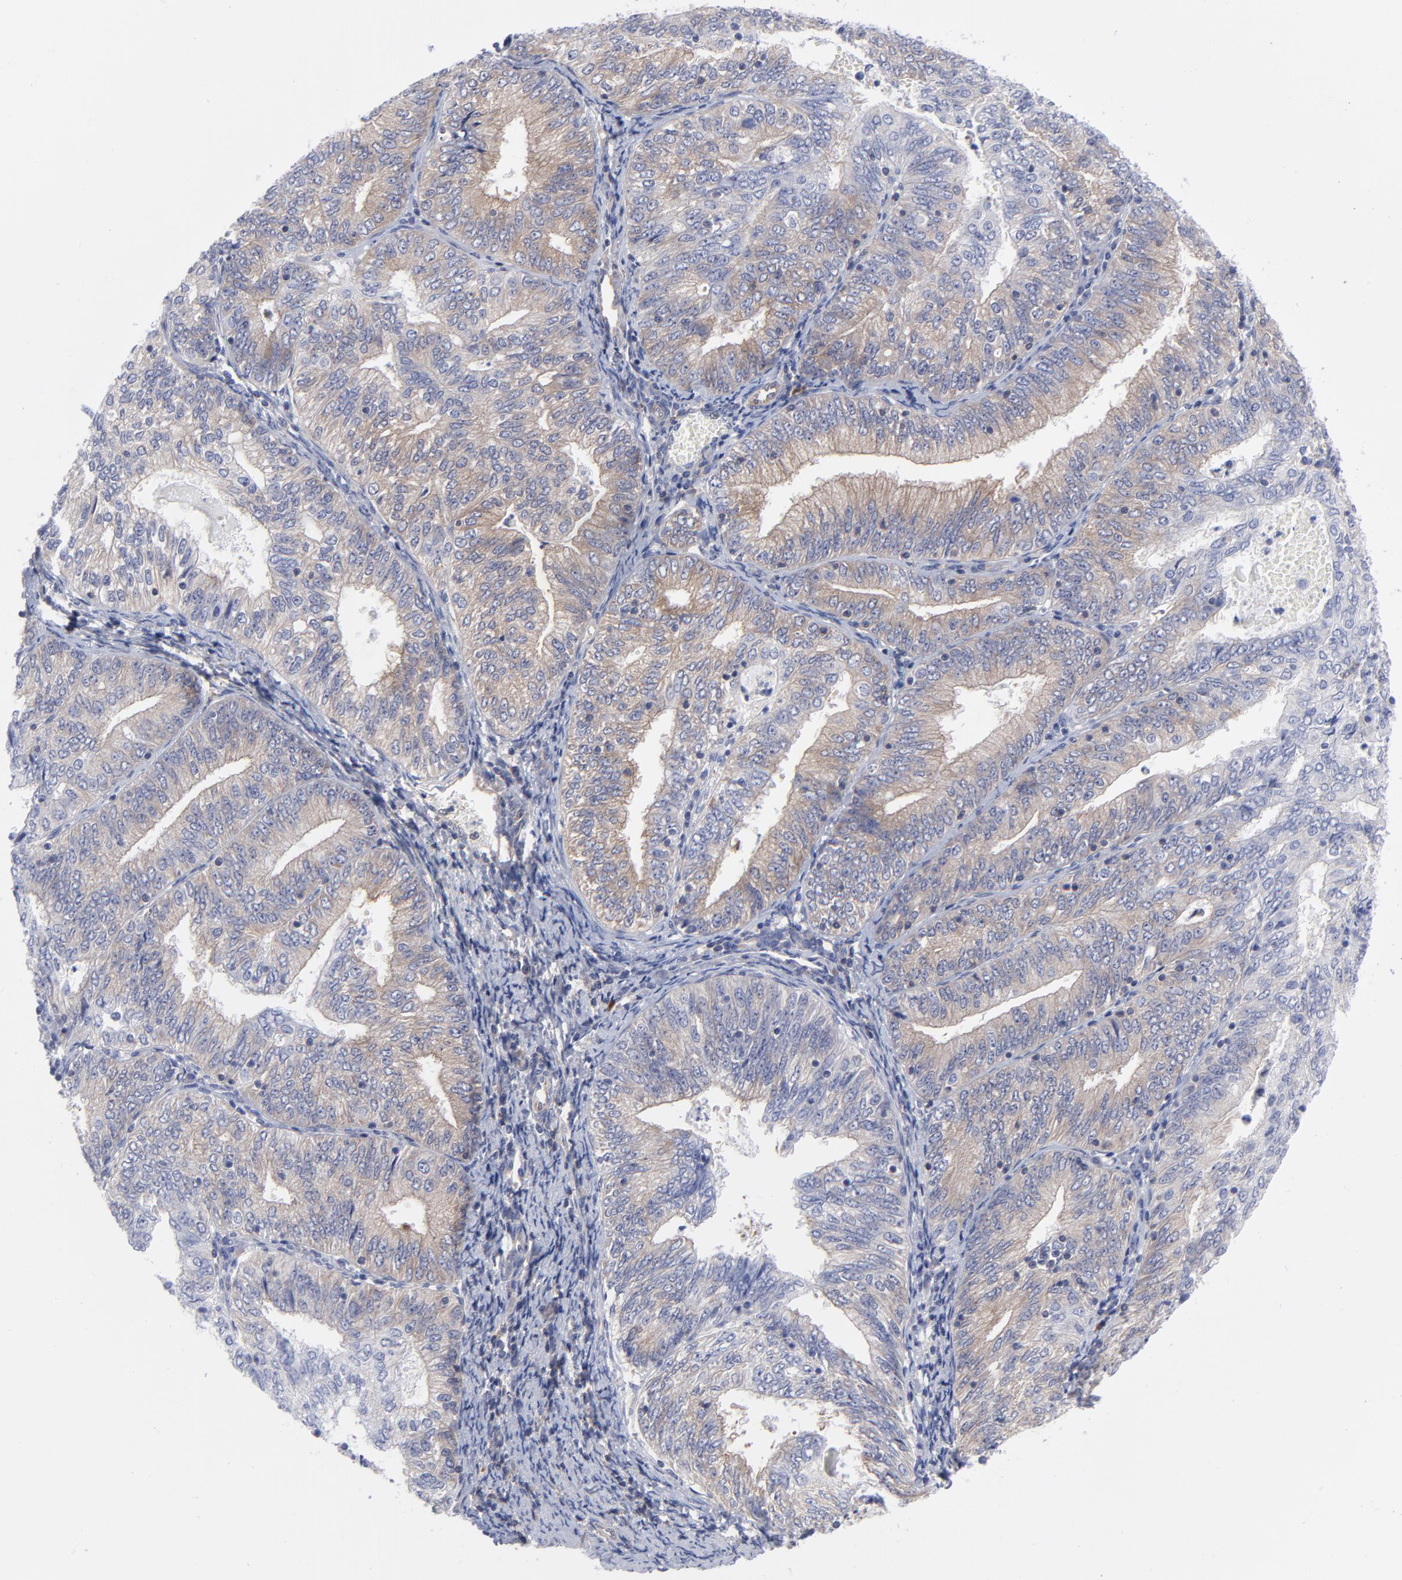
{"staining": {"intensity": "weak", "quantity": "25%-75%", "location": "cytoplasmic/membranous"}, "tissue": "endometrial cancer", "cell_type": "Tumor cells", "image_type": "cancer", "snomed": [{"axis": "morphology", "description": "Adenocarcinoma, NOS"}, {"axis": "topography", "description": "Endometrium"}], "caption": "DAB immunohistochemical staining of endometrial adenocarcinoma exhibits weak cytoplasmic/membranous protein staining in approximately 25%-75% of tumor cells. The protein is stained brown, and the nuclei are stained in blue (DAB (3,3'-diaminobenzidine) IHC with brightfield microscopy, high magnification).", "gene": "NFKBIA", "patient": {"sex": "female", "age": 69}}